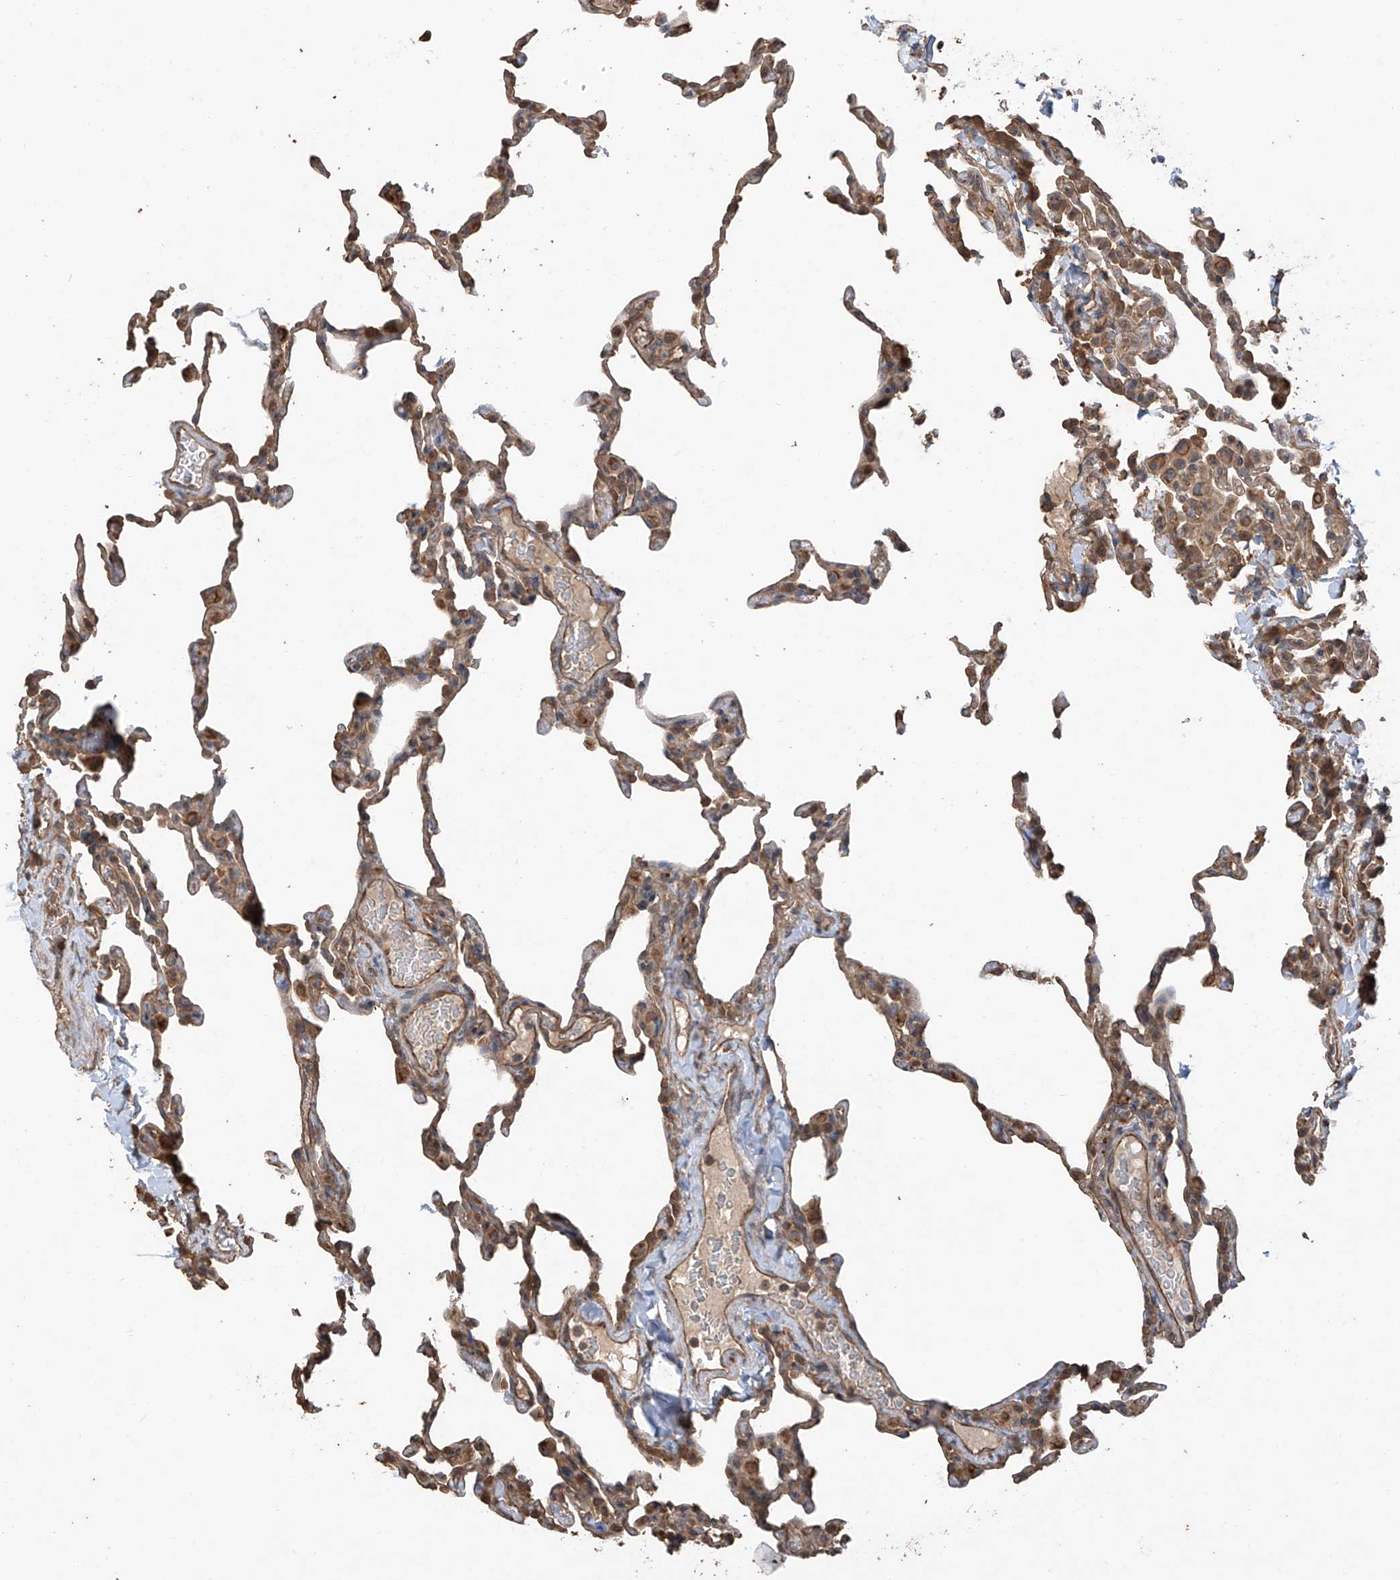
{"staining": {"intensity": "moderate", "quantity": "25%-75%", "location": "cytoplasmic/membranous"}, "tissue": "lung", "cell_type": "Alveolar cells", "image_type": "normal", "snomed": [{"axis": "morphology", "description": "Normal tissue, NOS"}, {"axis": "topography", "description": "Lung"}], "caption": "Moderate cytoplasmic/membranous expression is identified in approximately 25%-75% of alveolar cells in benign lung.", "gene": "AGBL5", "patient": {"sex": "male", "age": 20}}